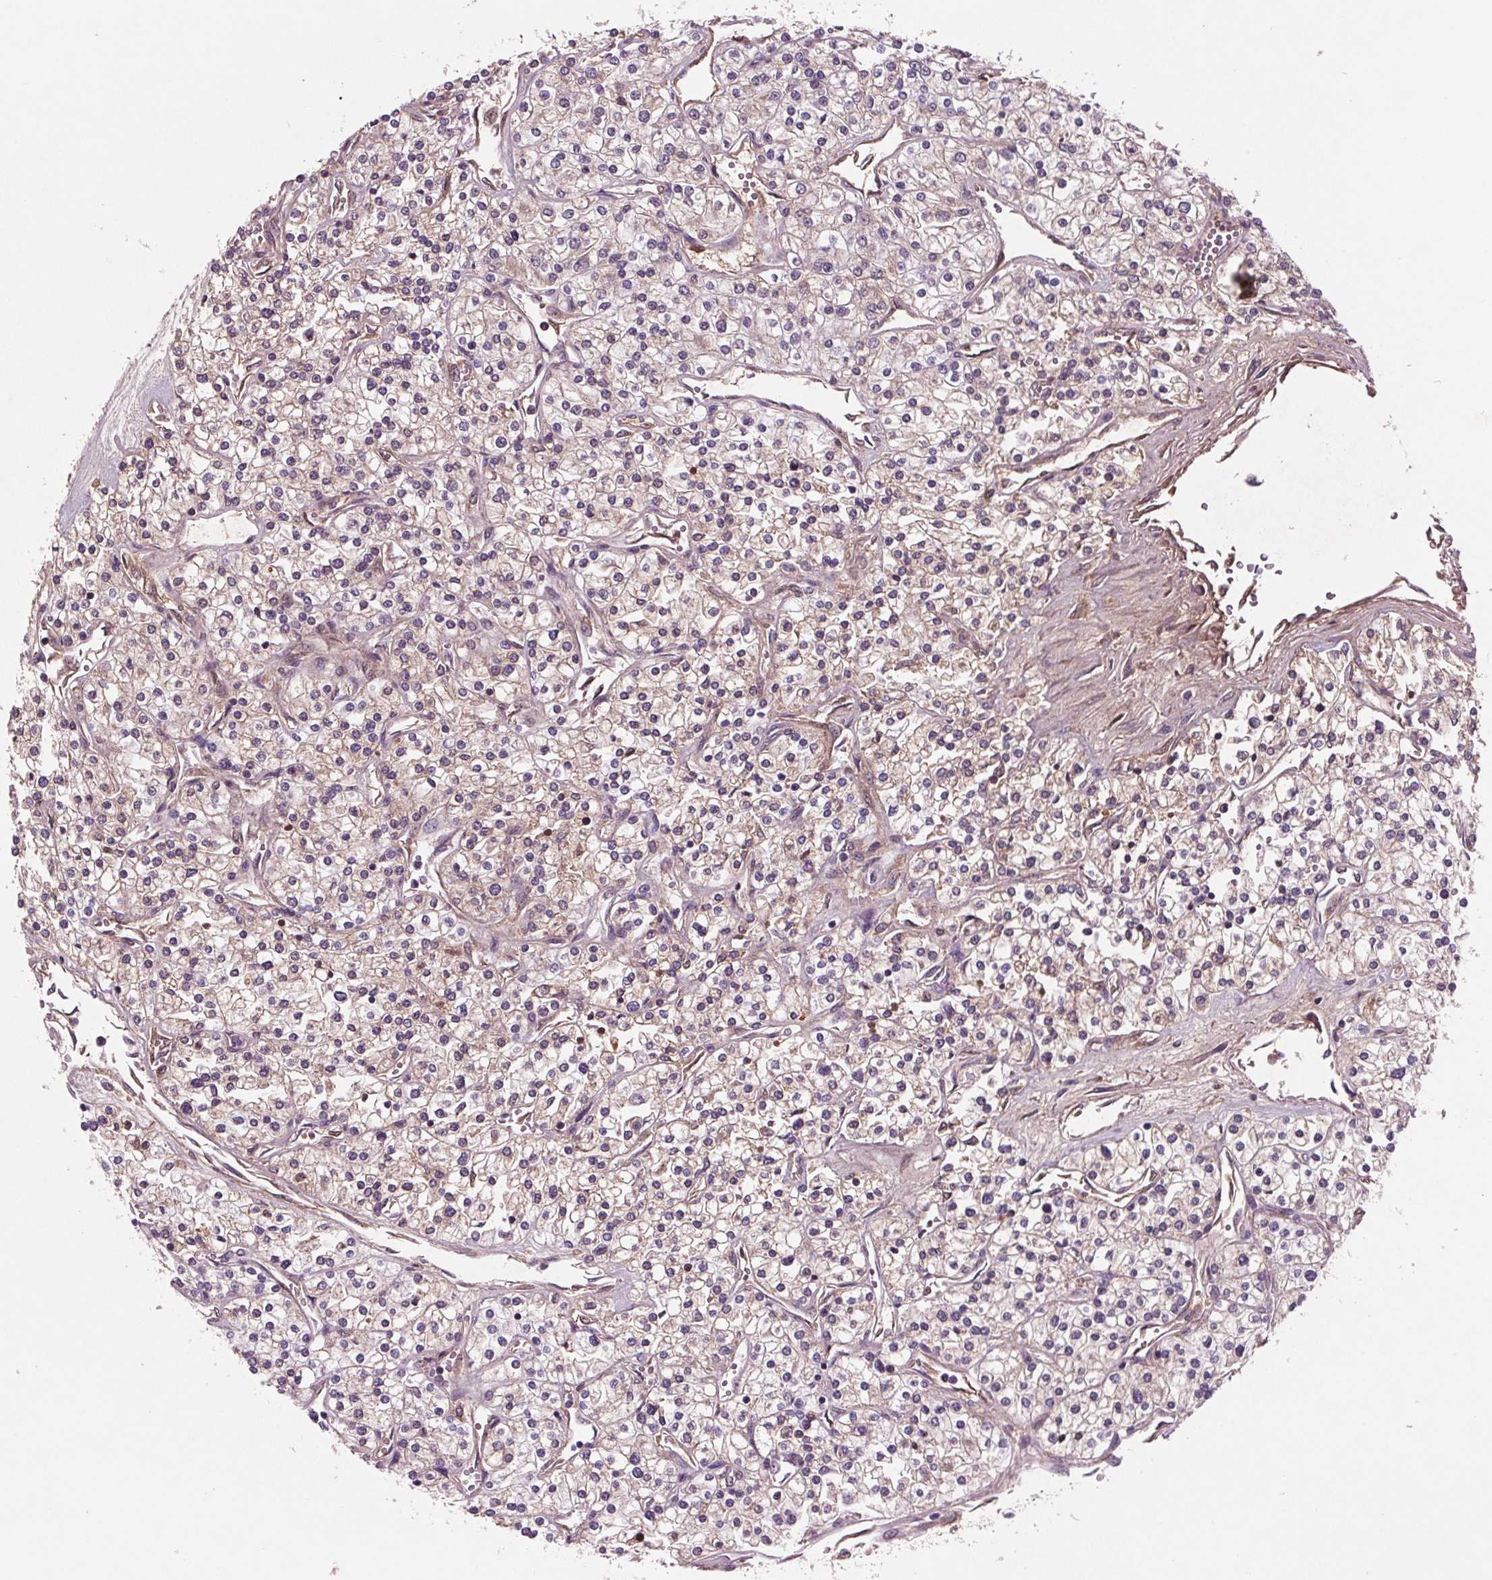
{"staining": {"intensity": "weak", "quantity": "25%-75%", "location": "cytoplasmic/membranous"}, "tissue": "renal cancer", "cell_type": "Tumor cells", "image_type": "cancer", "snomed": [{"axis": "morphology", "description": "Adenocarcinoma, NOS"}, {"axis": "topography", "description": "Kidney"}], "caption": "DAB immunohistochemical staining of adenocarcinoma (renal) demonstrates weak cytoplasmic/membranous protein expression in approximately 25%-75% of tumor cells.", "gene": "C6", "patient": {"sex": "male", "age": 80}}